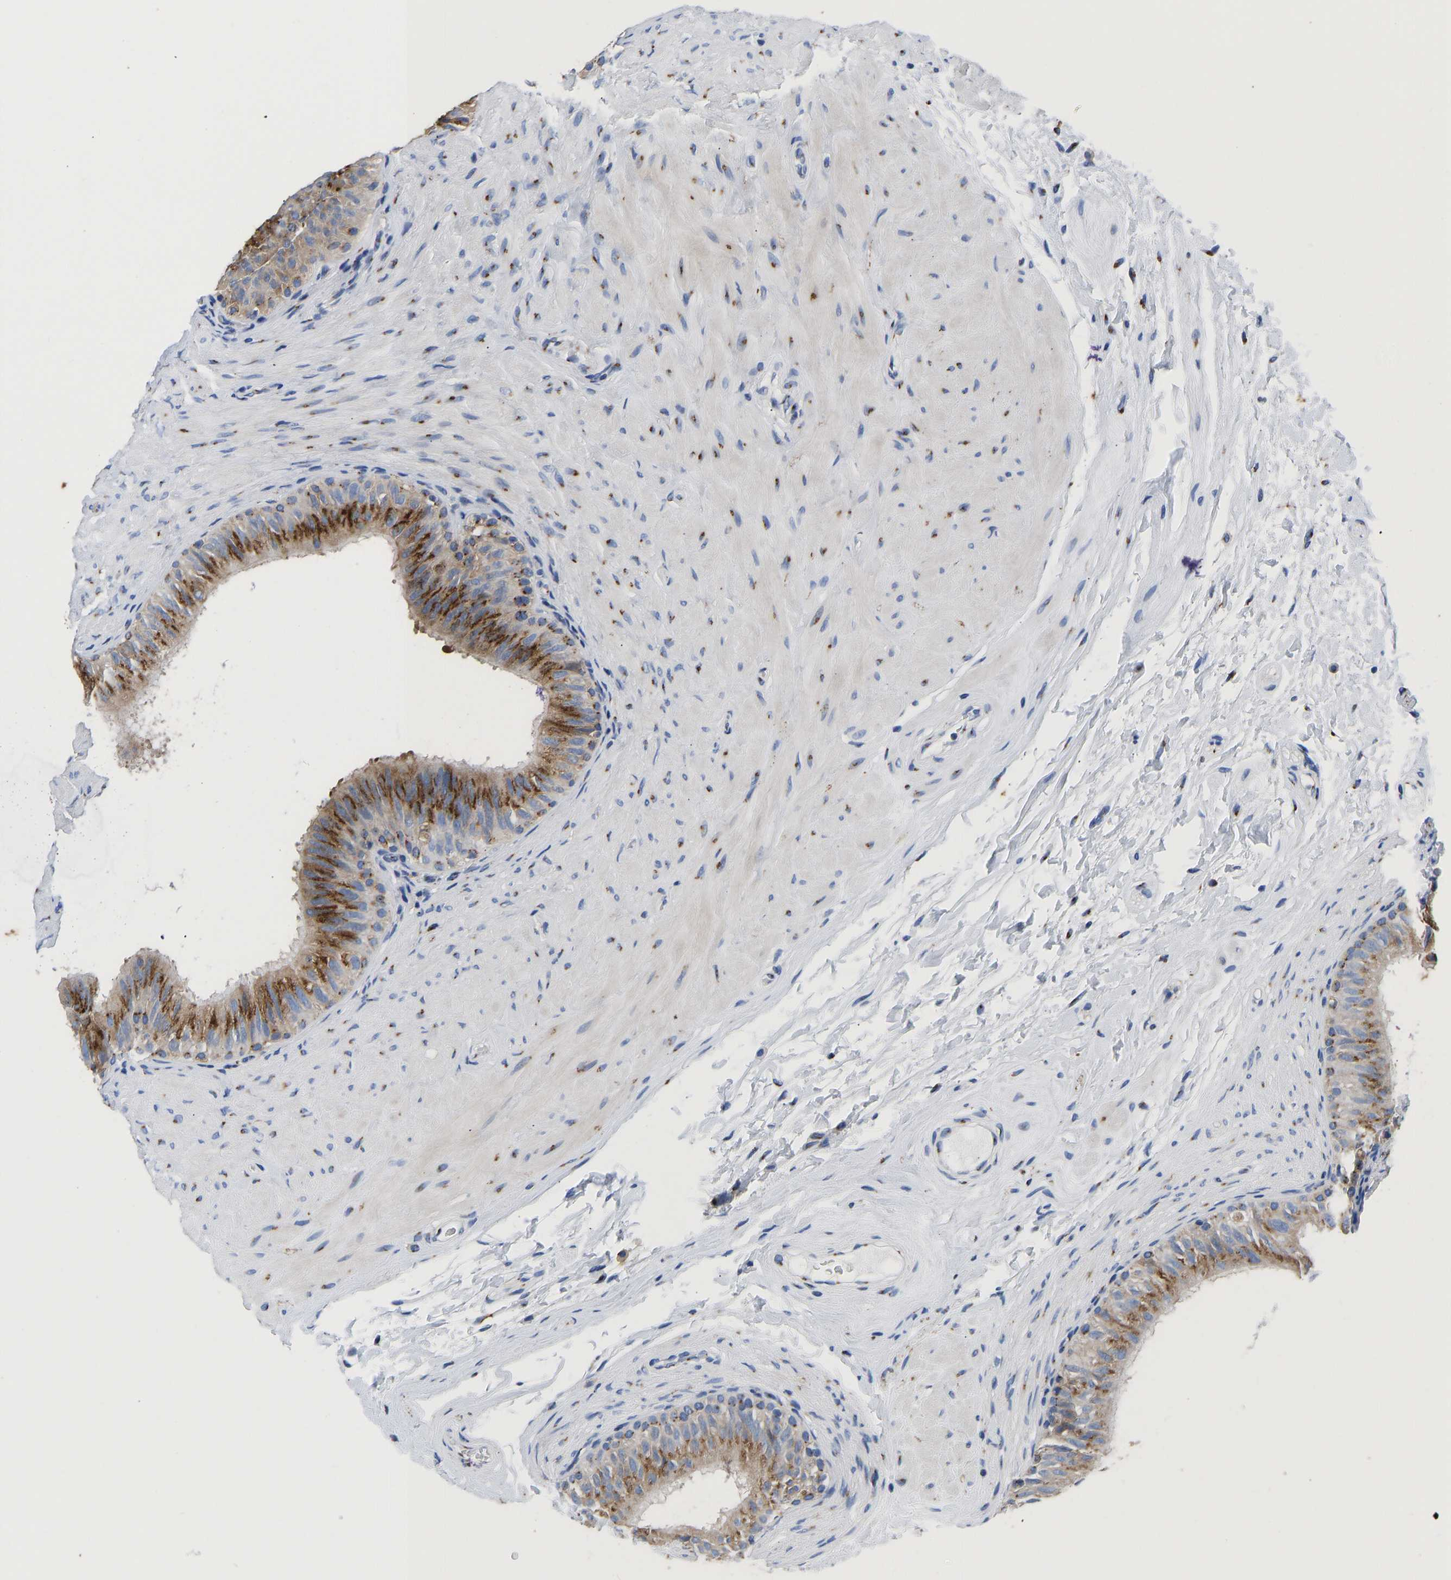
{"staining": {"intensity": "strong", "quantity": ">75%", "location": "cytoplasmic/membranous"}, "tissue": "epididymis", "cell_type": "Glandular cells", "image_type": "normal", "snomed": [{"axis": "morphology", "description": "Normal tissue, NOS"}, {"axis": "topography", "description": "Epididymis"}], "caption": "This photomicrograph displays immunohistochemistry (IHC) staining of benign epididymis, with high strong cytoplasmic/membranous staining in approximately >75% of glandular cells.", "gene": "TMEM87A", "patient": {"sex": "male", "age": 34}}